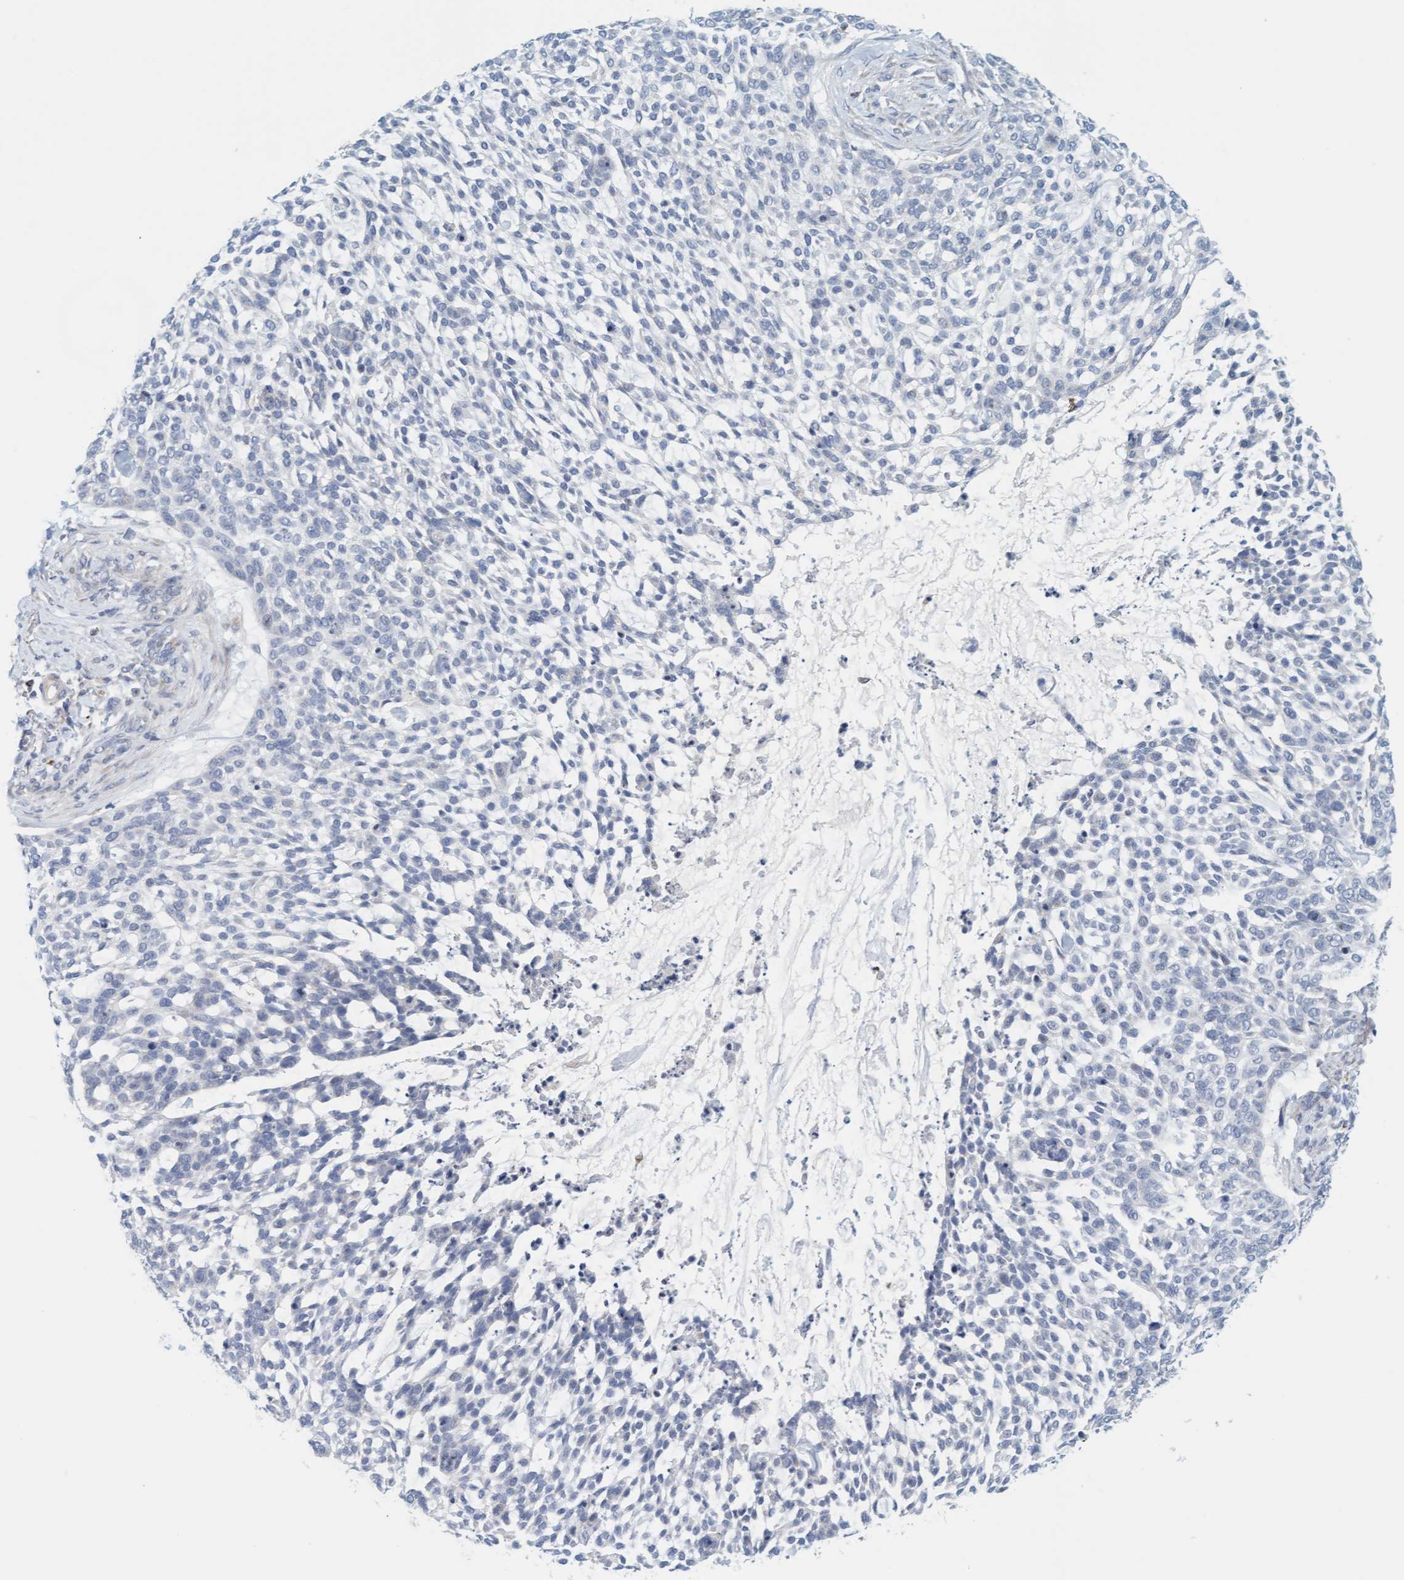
{"staining": {"intensity": "negative", "quantity": "none", "location": "none"}, "tissue": "skin cancer", "cell_type": "Tumor cells", "image_type": "cancer", "snomed": [{"axis": "morphology", "description": "Basal cell carcinoma"}, {"axis": "topography", "description": "Skin"}], "caption": "IHC of human skin cancer exhibits no staining in tumor cells.", "gene": "ZC3H3", "patient": {"sex": "female", "age": 64}}